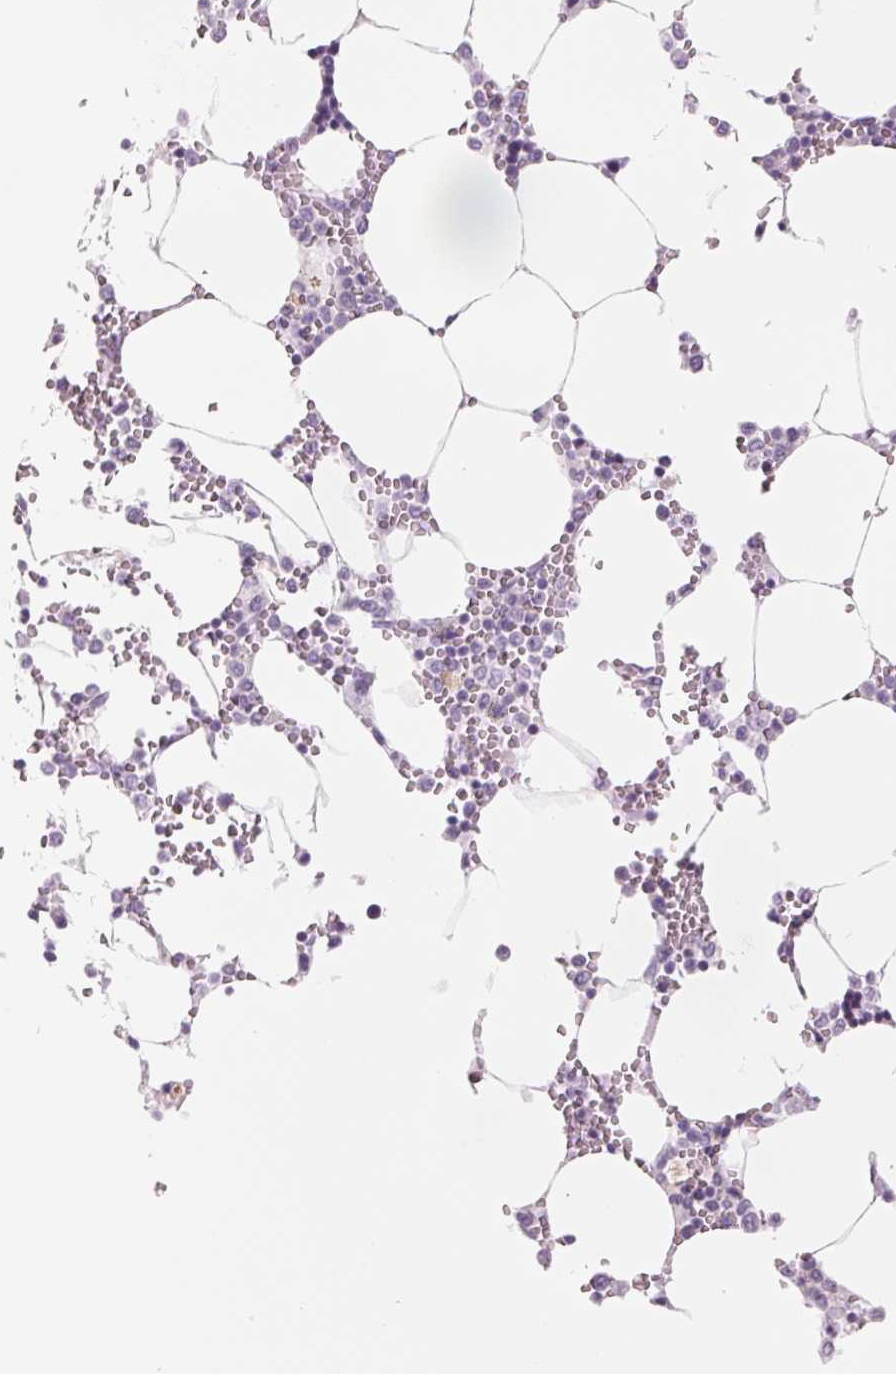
{"staining": {"intensity": "negative", "quantity": "none", "location": "none"}, "tissue": "bone marrow", "cell_type": "Hematopoietic cells", "image_type": "normal", "snomed": [{"axis": "morphology", "description": "Normal tissue, NOS"}, {"axis": "topography", "description": "Bone marrow"}], "caption": "Immunohistochemistry photomicrograph of unremarkable bone marrow stained for a protein (brown), which demonstrates no staining in hematopoietic cells.", "gene": "DNTTIP2", "patient": {"sex": "male", "age": 54}}